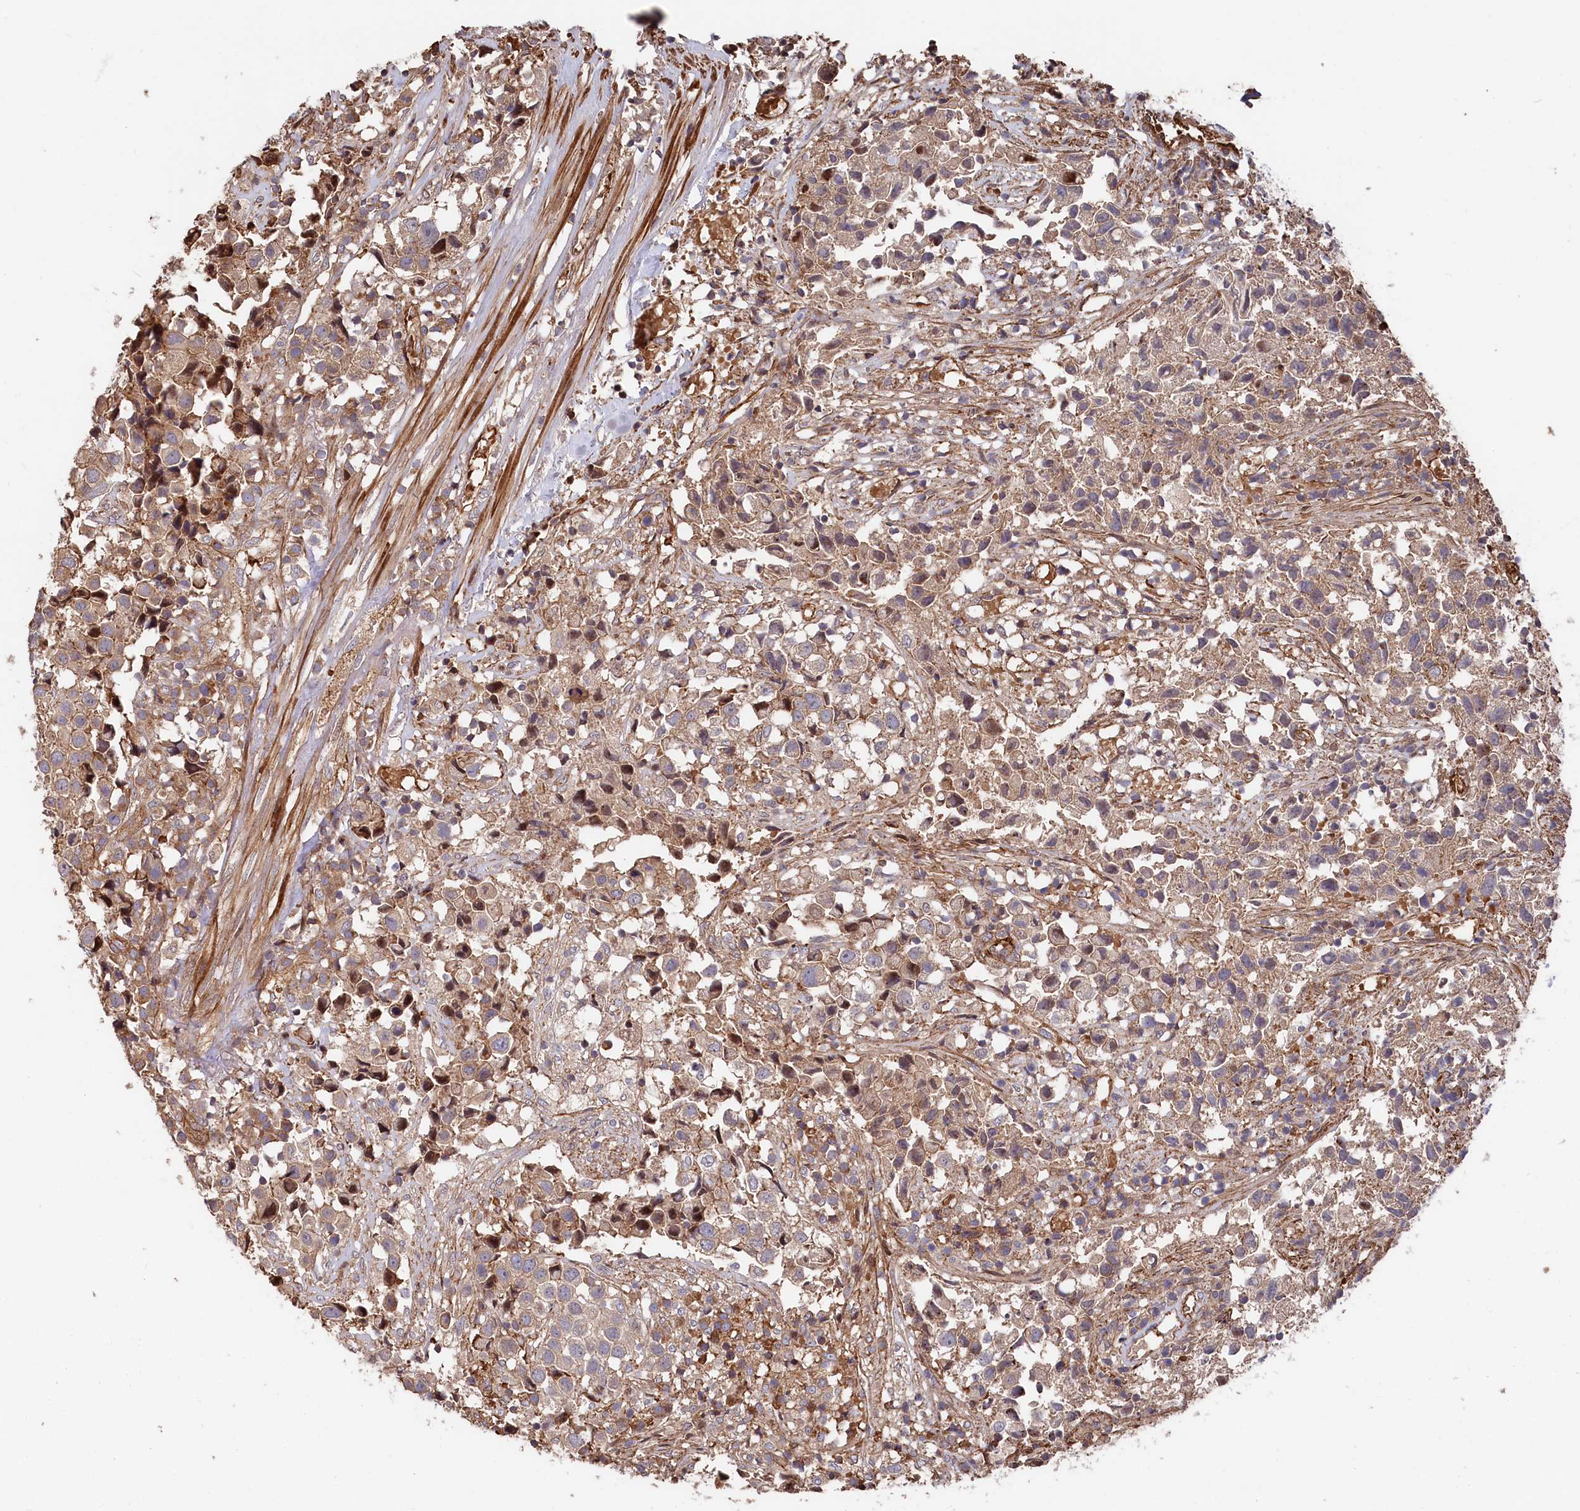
{"staining": {"intensity": "weak", "quantity": "25%-75%", "location": "cytoplasmic/membranous"}, "tissue": "urothelial cancer", "cell_type": "Tumor cells", "image_type": "cancer", "snomed": [{"axis": "morphology", "description": "Urothelial carcinoma, High grade"}, {"axis": "topography", "description": "Urinary bladder"}], "caption": "Urothelial cancer stained with a brown dye displays weak cytoplasmic/membranous positive expression in approximately 25%-75% of tumor cells.", "gene": "TNKS1BP1", "patient": {"sex": "female", "age": 75}}